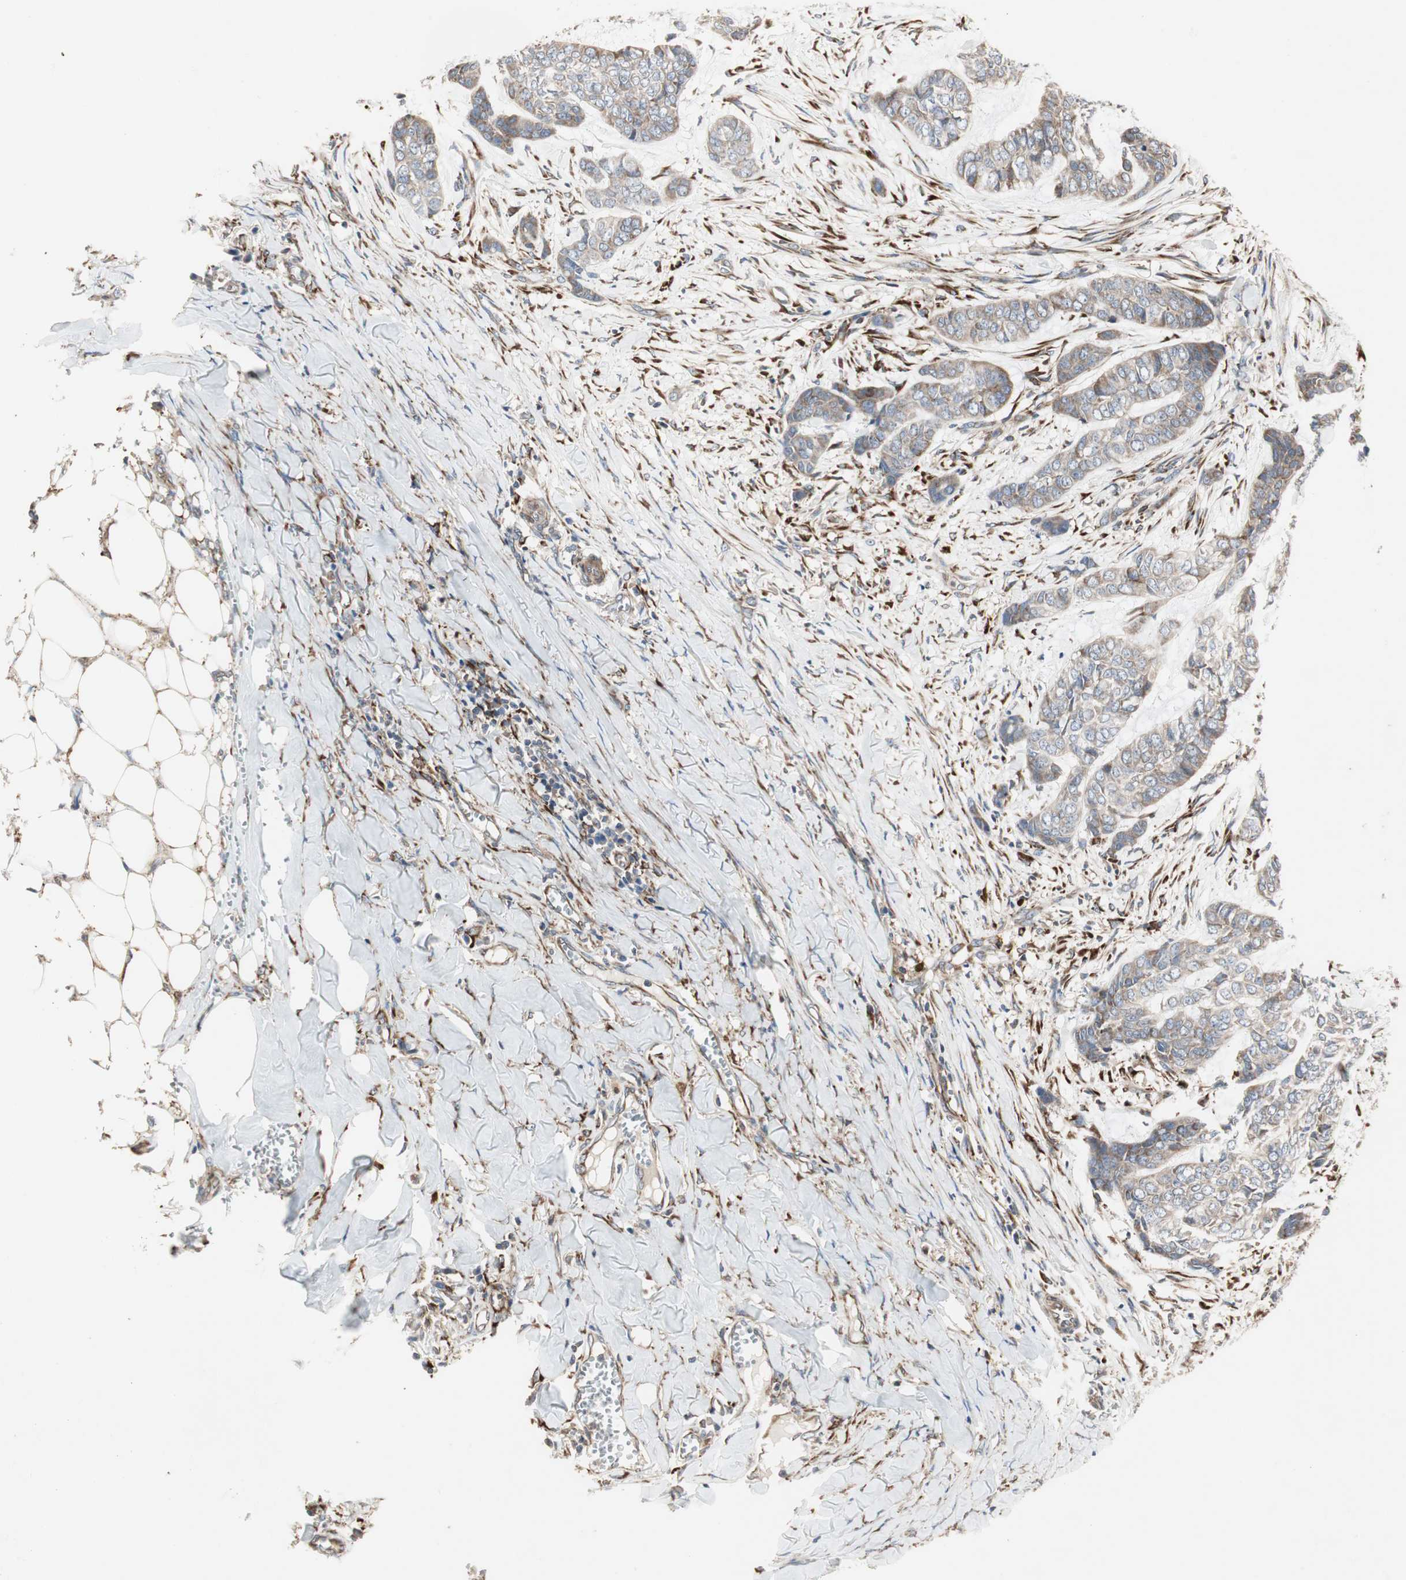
{"staining": {"intensity": "moderate", "quantity": ">75%", "location": "cytoplasmic/membranous"}, "tissue": "skin cancer", "cell_type": "Tumor cells", "image_type": "cancer", "snomed": [{"axis": "morphology", "description": "Basal cell carcinoma"}, {"axis": "topography", "description": "Skin"}], "caption": "Protein positivity by immunohistochemistry (IHC) exhibits moderate cytoplasmic/membranous positivity in approximately >75% of tumor cells in skin cancer.", "gene": "H6PD", "patient": {"sex": "female", "age": 64}}